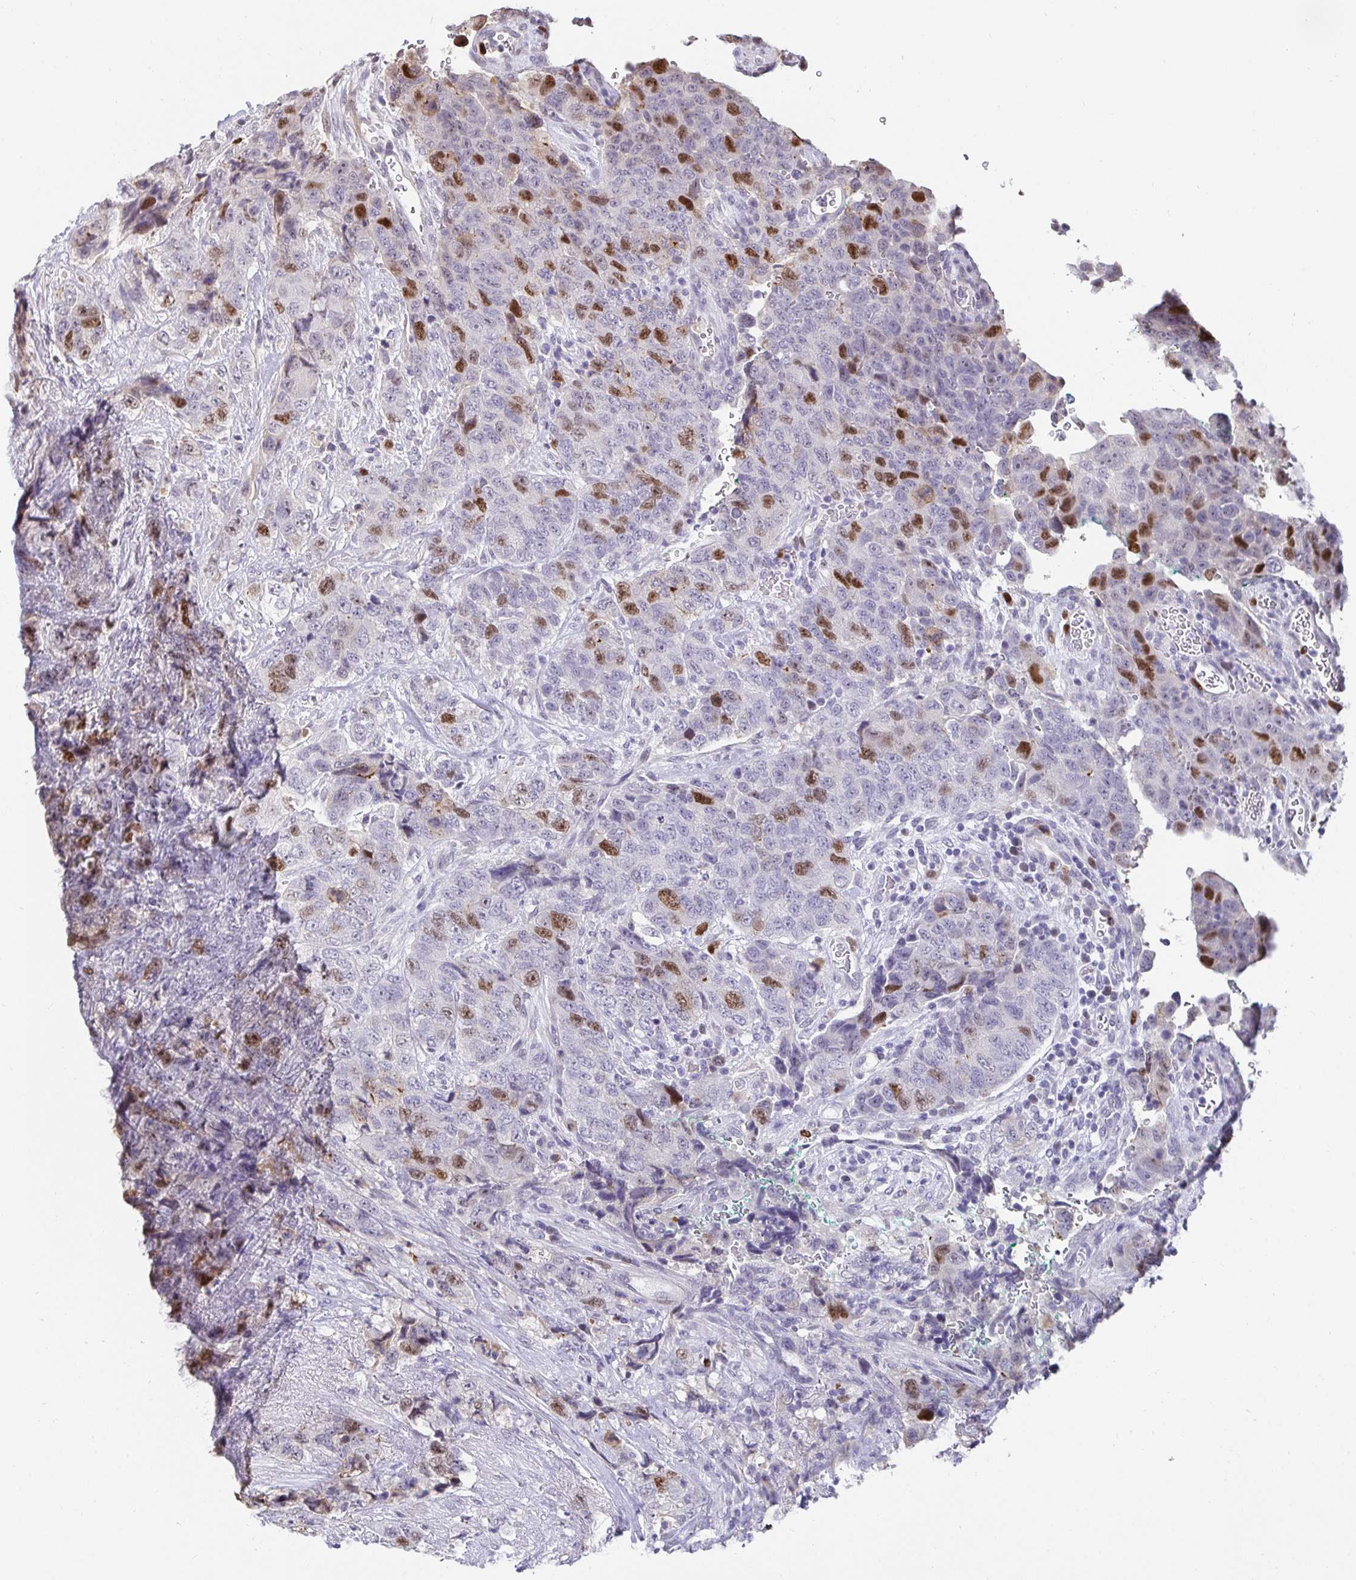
{"staining": {"intensity": "moderate", "quantity": "25%-75%", "location": "nuclear"}, "tissue": "urothelial cancer", "cell_type": "Tumor cells", "image_type": "cancer", "snomed": [{"axis": "morphology", "description": "Urothelial carcinoma, High grade"}, {"axis": "topography", "description": "Urinary bladder"}], "caption": "Human urothelial cancer stained with a brown dye displays moderate nuclear positive staining in about 25%-75% of tumor cells.", "gene": "ANLN", "patient": {"sex": "female", "age": 78}}